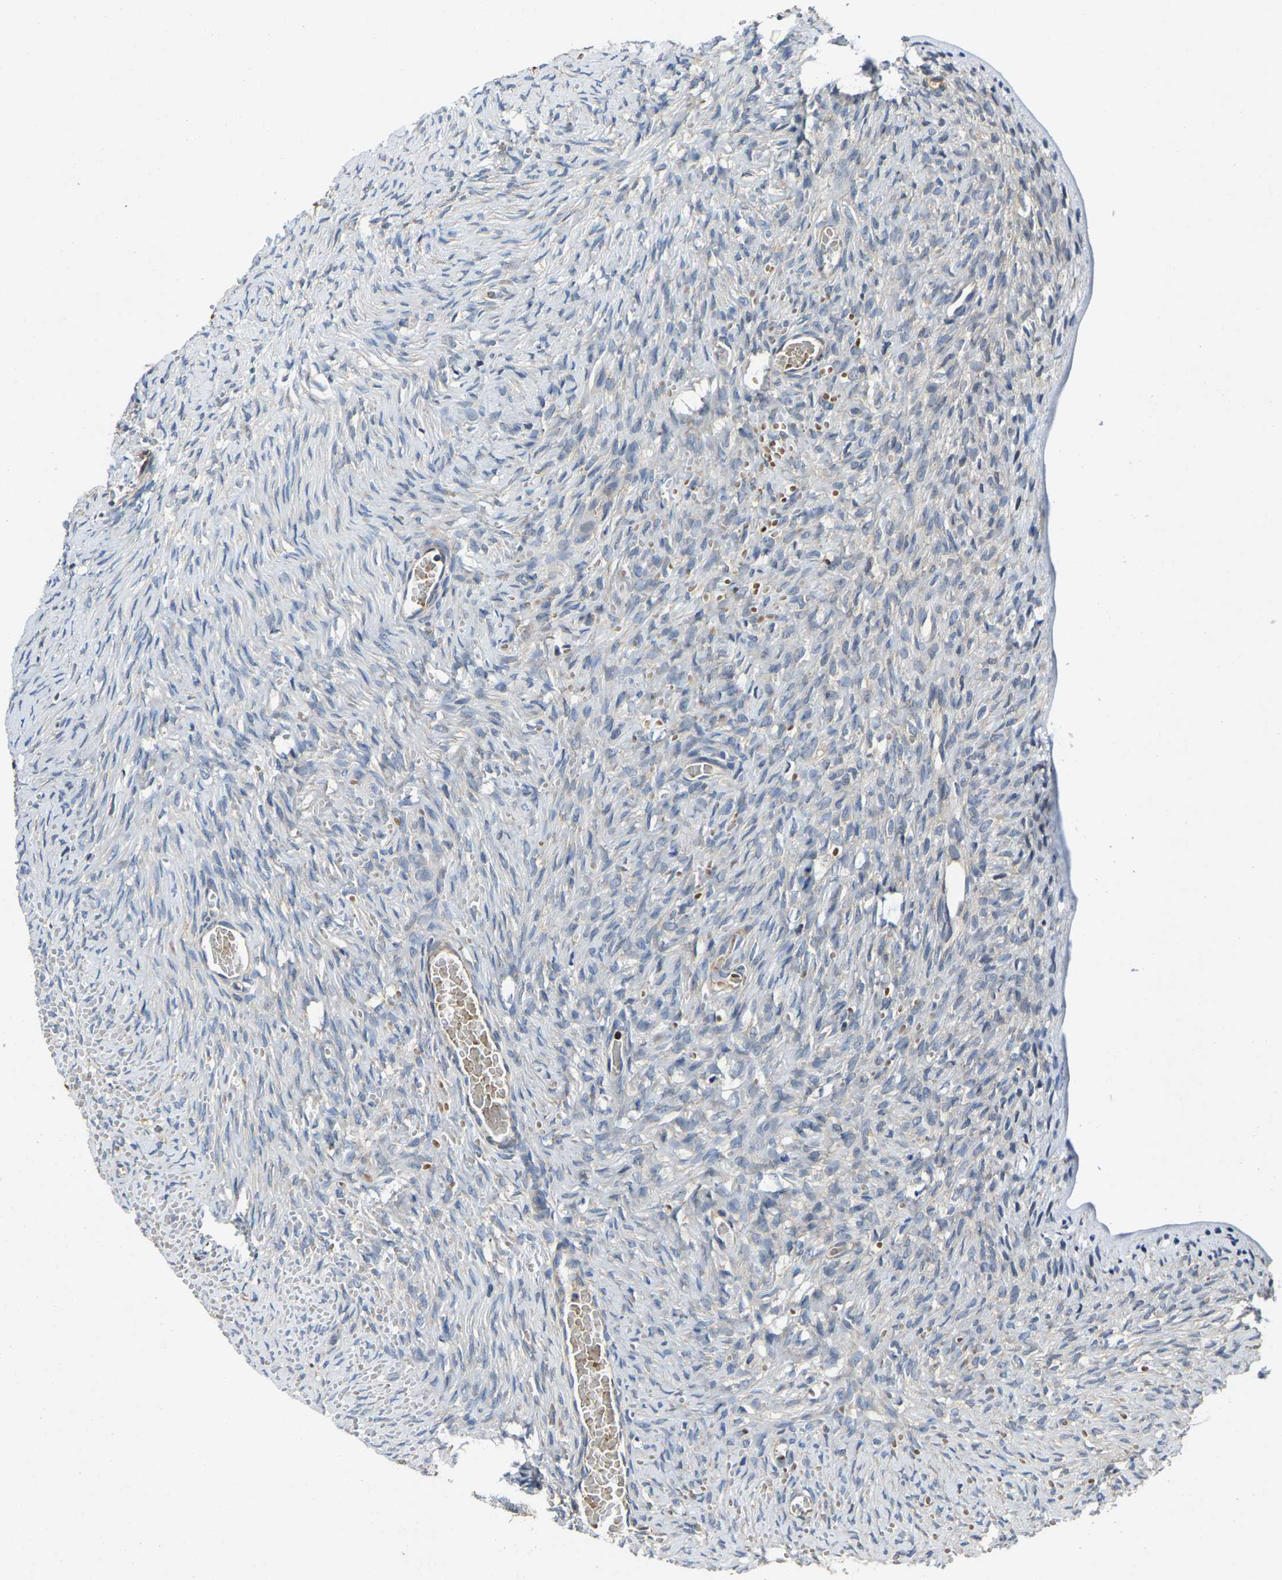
{"staining": {"intensity": "negative", "quantity": "none", "location": "none"}, "tissue": "ovary", "cell_type": "Ovarian stroma cells", "image_type": "normal", "snomed": [{"axis": "morphology", "description": "Normal tissue, NOS"}, {"axis": "topography", "description": "Ovary"}], "caption": "A high-resolution photomicrograph shows immunohistochemistry staining of benign ovary, which exhibits no significant staining in ovarian stroma cells.", "gene": "AGBL3", "patient": {"sex": "female", "age": 27}}